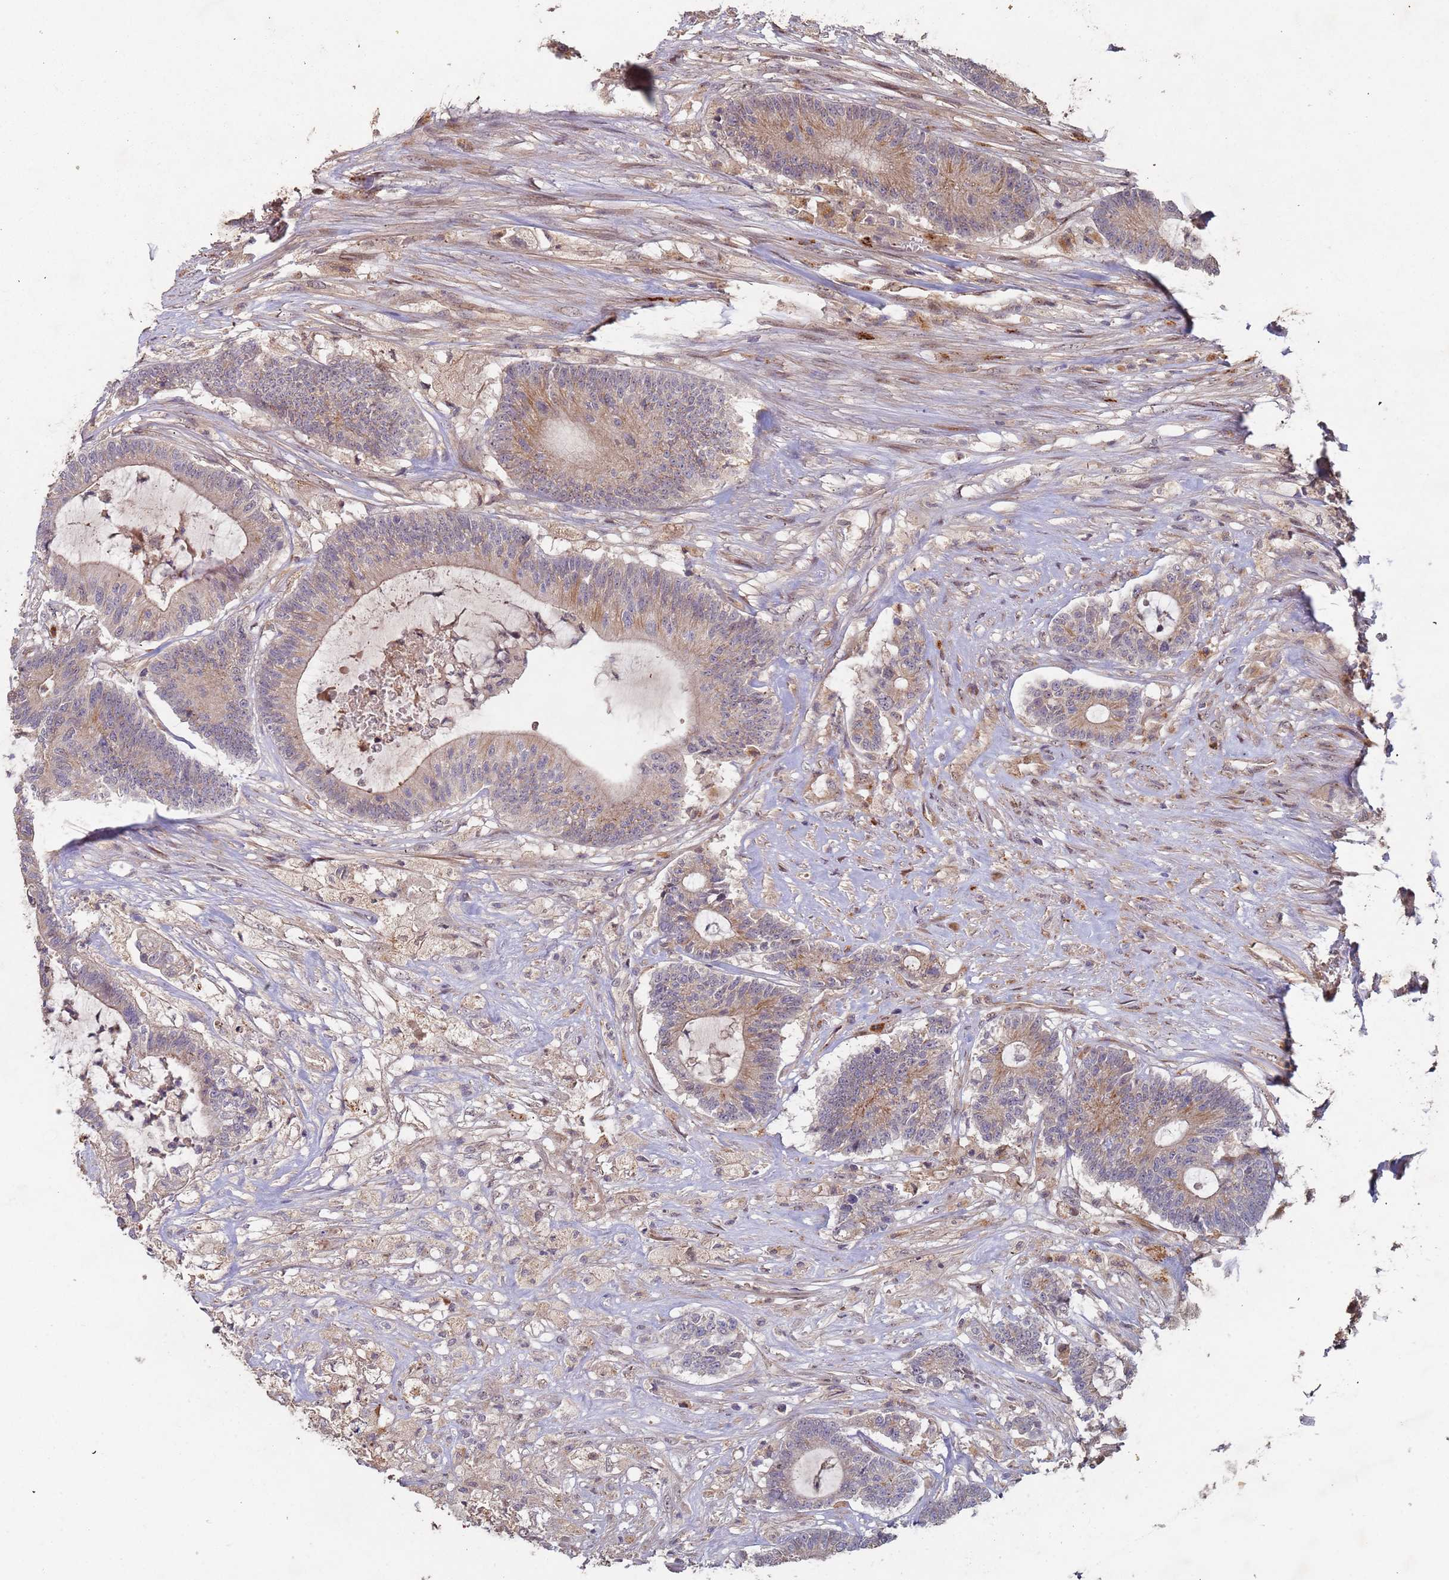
{"staining": {"intensity": "moderate", "quantity": "25%-75%", "location": "cytoplasmic/membranous"}, "tissue": "colorectal cancer", "cell_type": "Tumor cells", "image_type": "cancer", "snomed": [{"axis": "morphology", "description": "Adenocarcinoma, NOS"}, {"axis": "topography", "description": "Colon"}], "caption": "Moderate cytoplasmic/membranous staining is seen in about 25%-75% of tumor cells in colorectal cancer (adenocarcinoma).", "gene": "KANSL1L", "patient": {"sex": "female", "age": 84}}